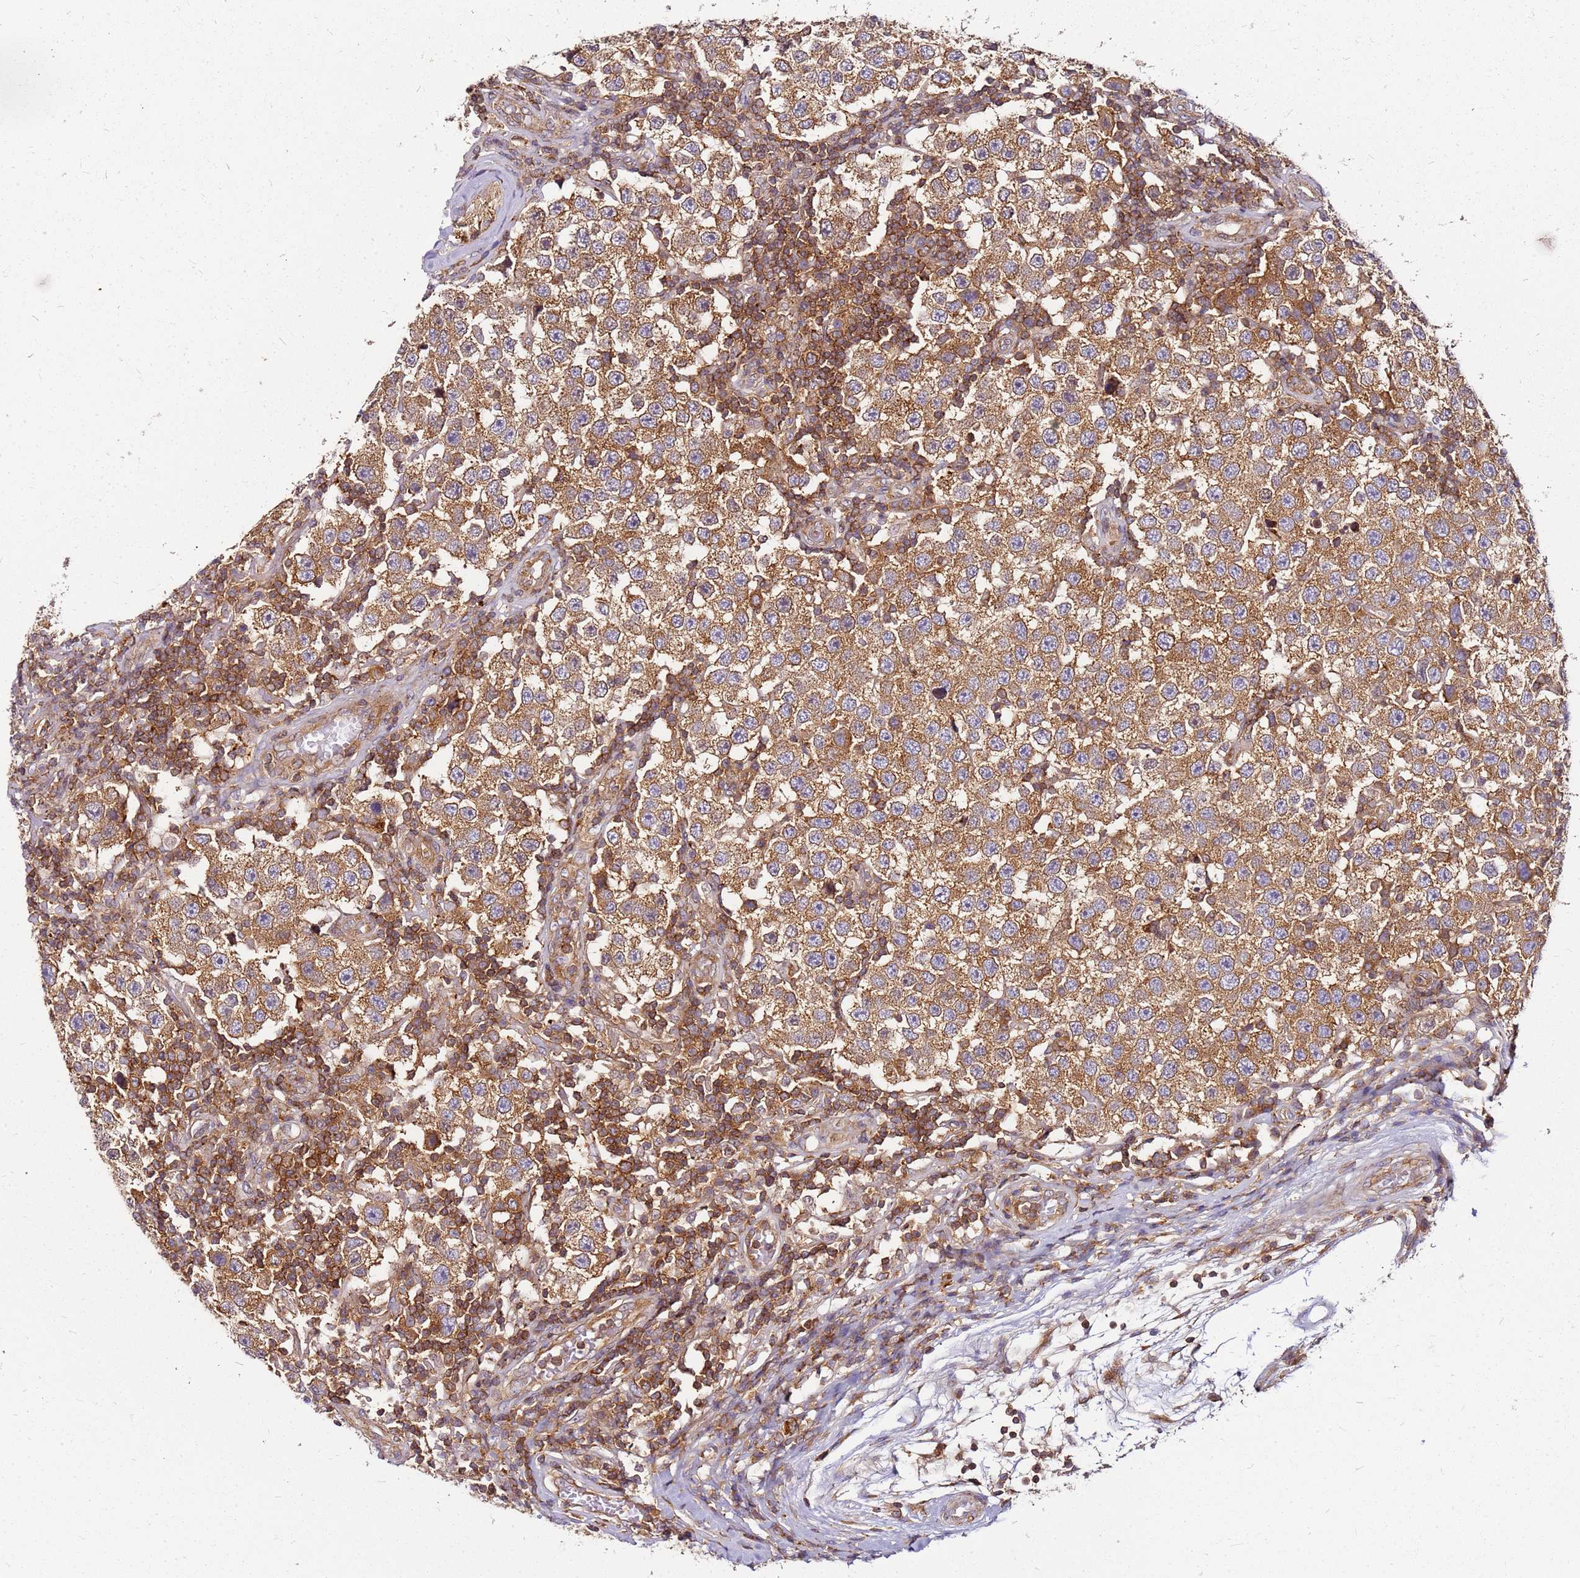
{"staining": {"intensity": "moderate", "quantity": ">75%", "location": "cytoplasmic/membranous"}, "tissue": "testis cancer", "cell_type": "Tumor cells", "image_type": "cancer", "snomed": [{"axis": "morphology", "description": "Seminoma, NOS"}, {"axis": "topography", "description": "Testis"}], "caption": "The histopathology image demonstrates a brown stain indicating the presence of a protein in the cytoplasmic/membranous of tumor cells in testis cancer.", "gene": "PIH1D1", "patient": {"sex": "male", "age": 34}}